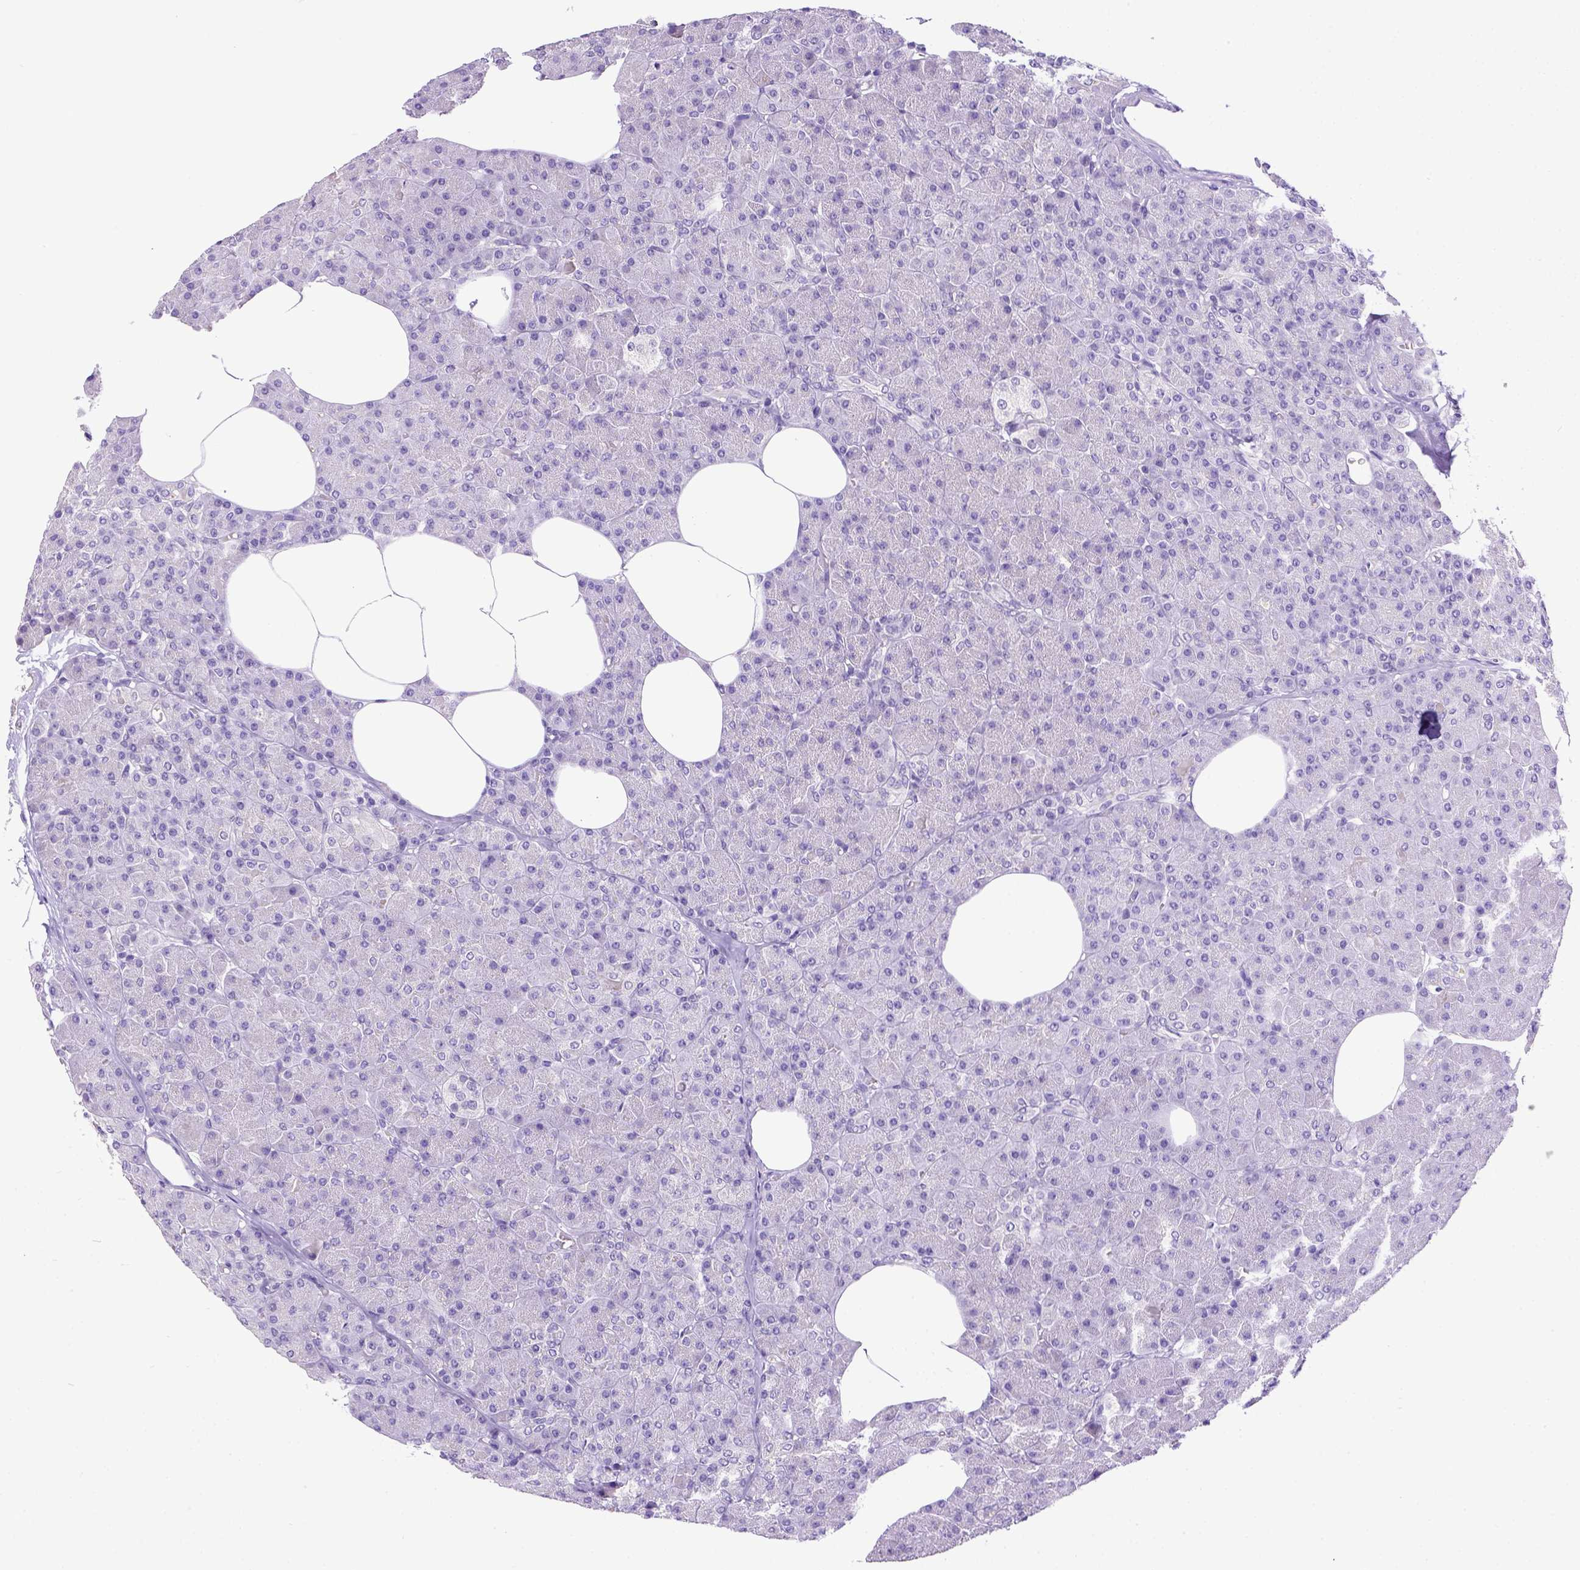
{"staining": {"intensity": "negative", "quantity": "none", "location": "none"}, "tissue": "pancreas", "cell_type": "Exocrine glandular cells", "image_type": "normal", "snomed": [{"axis": "morphology", "description": "Normal tissue, NOS"}, {"axis": "topography", "description": "Pancreas"}], "caption": "The image shows no staining of exocrine glandular cells in normal pancreas.", "gene": "ESR1", "patient": {"sex": "female", "age": 45}}